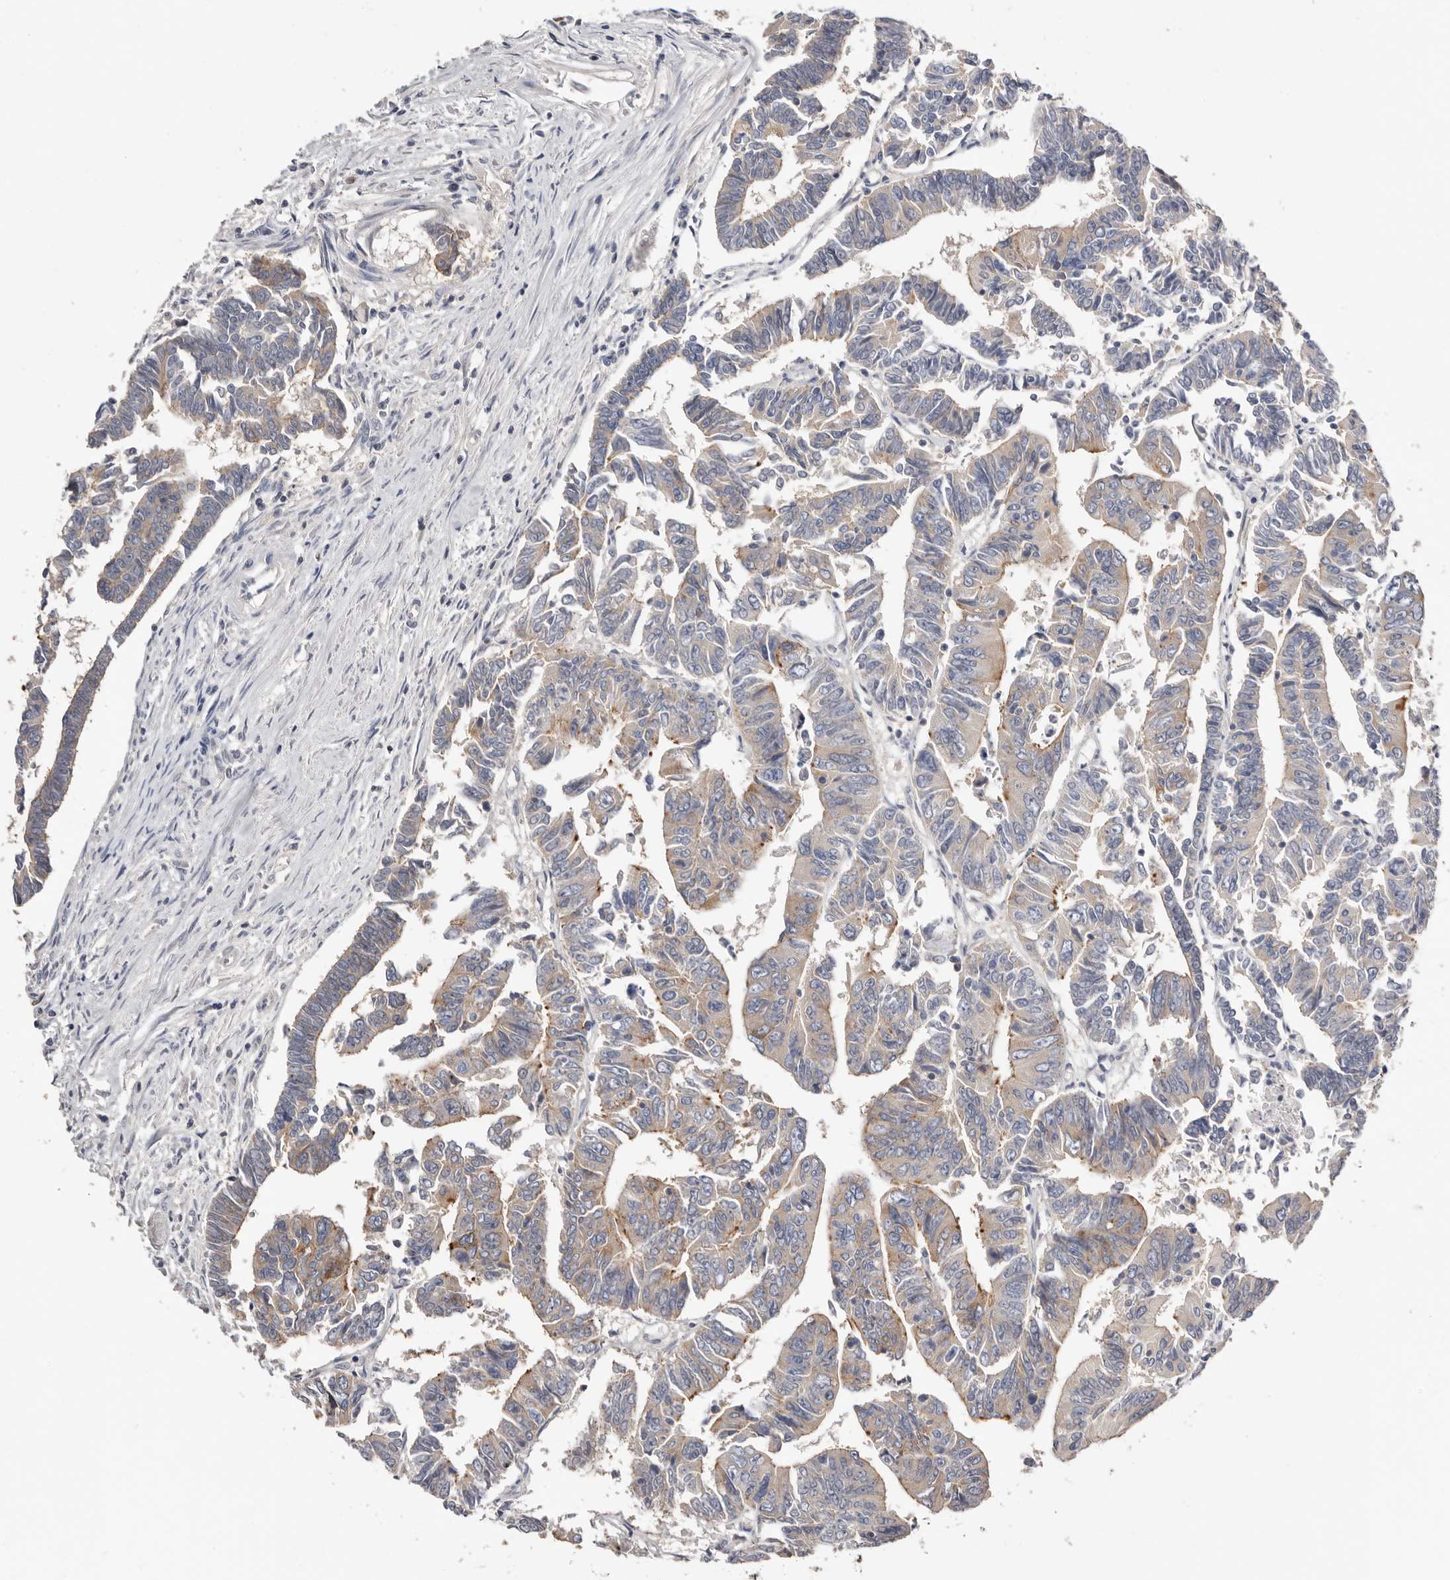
{"staining": {"intensity": "moderate", "quantity": ">75%", "location": "cytoplasmic/membranous"}, "tissue": "colorectal cancer", "cell_type": "Tumor cells", "image_type": "cancer", "snomed": [{"axis": "morphology", "description": "Adenocarcinoma, NOS"}, {"axis": "topography", "description": "Rectum"}], "caption": "Immunohistochemistry (IHC) (DAB) staining of adenocarcinoma (colorectal) exhibits moderate cytoplasmic/membranous protein staining in approximately >75% of tumor cells.", "gene": "S100A14", "patient": {"sex": "female", "age": 65}}